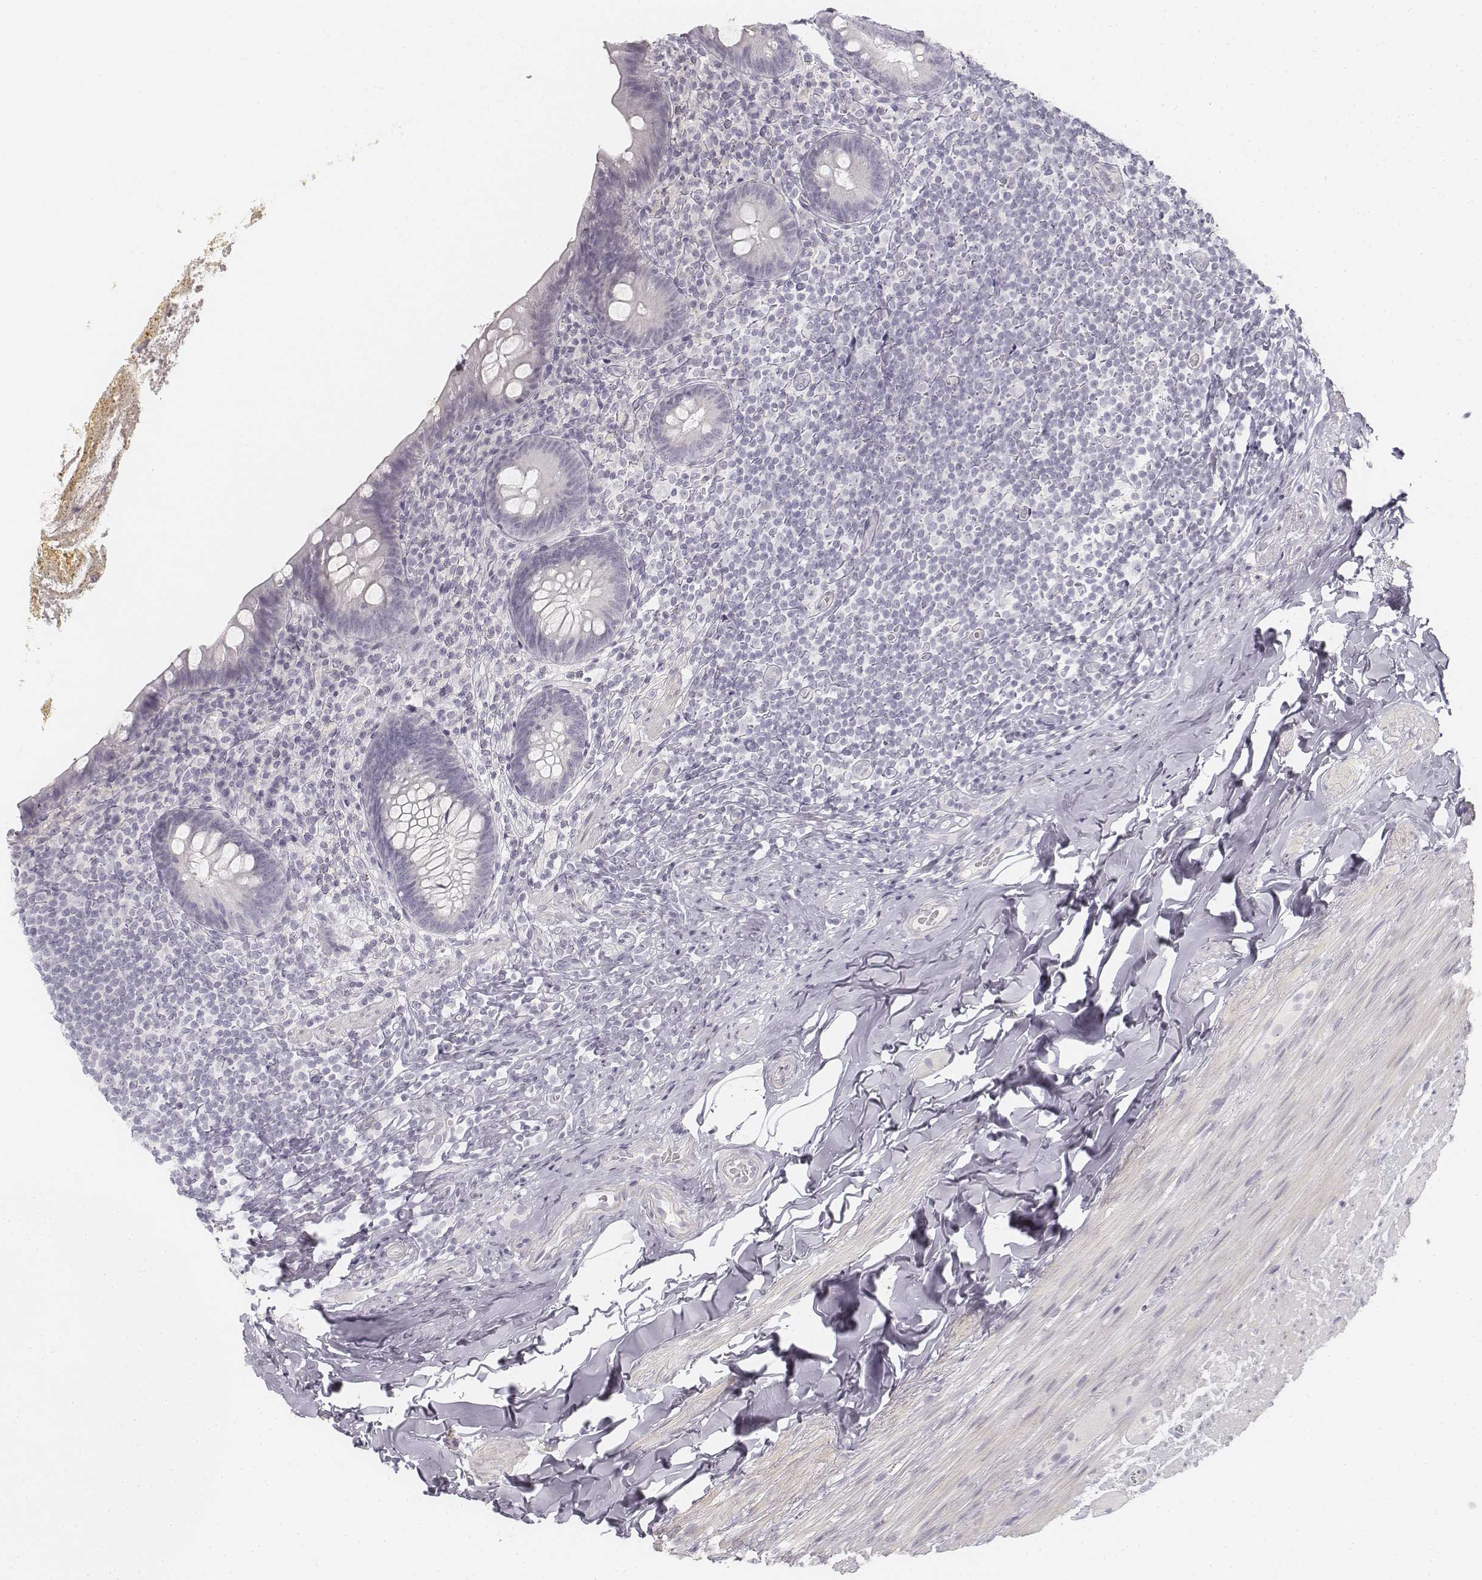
{"staining": {"intensity": "negative", "quantity": "none", "location": "none"}, "tissue": "appendix", "cell_type": "Glandular cells", "image_type": "normal", "snomed": [{"axis": "morphology", "description": "Normal tissue, NOS"}, {"axis": "topography", "description": "Appendix"}], "caption": "DAB (3,3'-diaminobenzidine) immunohistochemical staining of benign appendix reveals no significant expression in glandular cells.", "gene": "KRT25", "patient": {"sex": "male", "age": 47}}